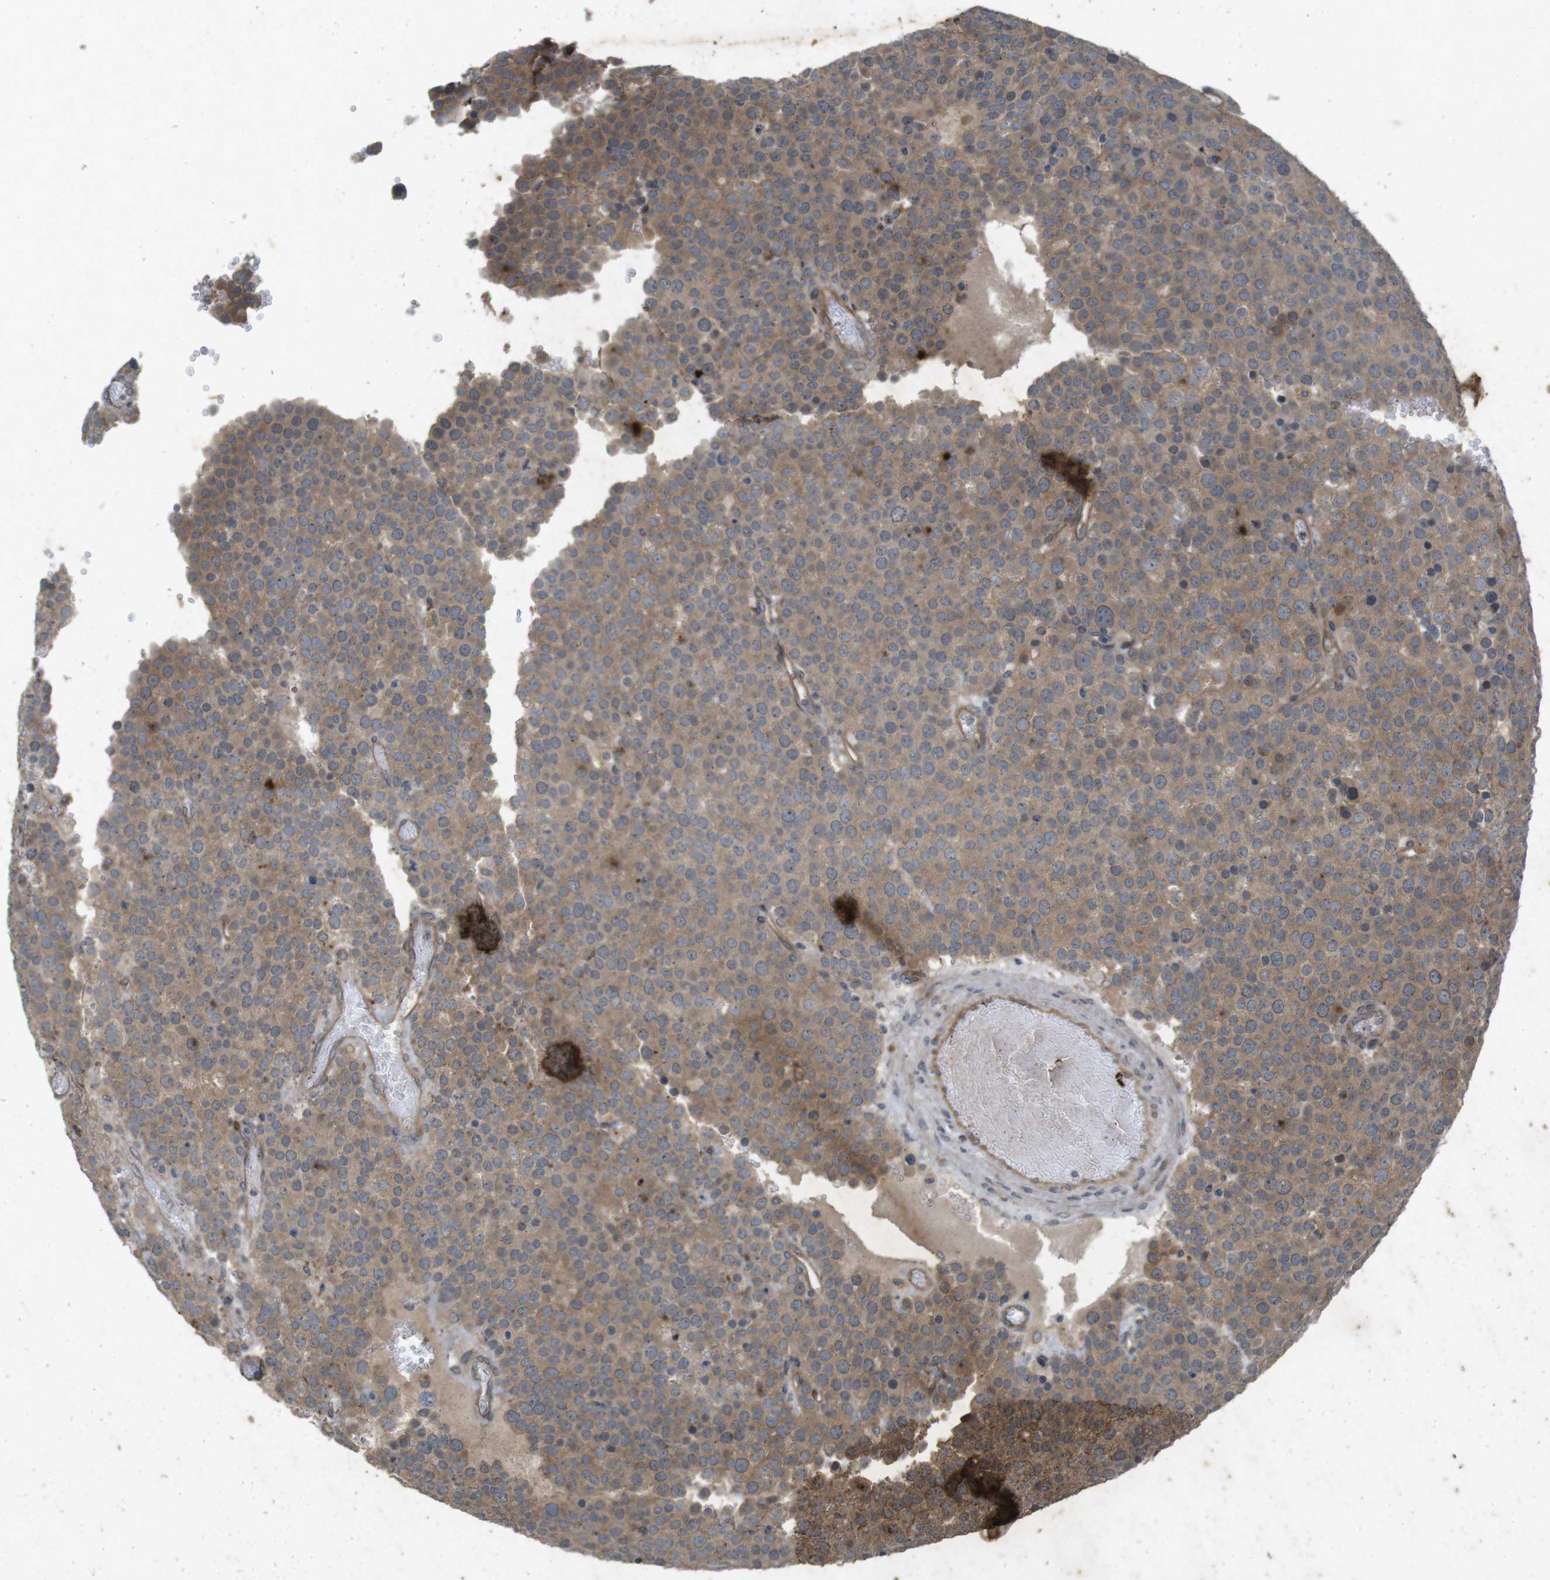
{"staining": {"intensity": "moderate", "quantity": ">75%", "location": "cytoplasmic/membranous"}, "tissue": "testis cancer", "cell_type": "Tumor cells", "image_type": "cancer", "snomed": [{"axis": "morphology", "description": "Normal tissue, NOS"}, {"axis": "morphology", "description": "Seminoma, NOS"}, {"axis": "topography", "description": "Testis"}], "caption": "Testis cancer was stained to show a protein in brown. There is medium levels of moderate cytoplasmic/membranous positivity in about >75% of tumor cells.", "gene": "FLCN", "patient": {"sex": "male", "age": 71}}